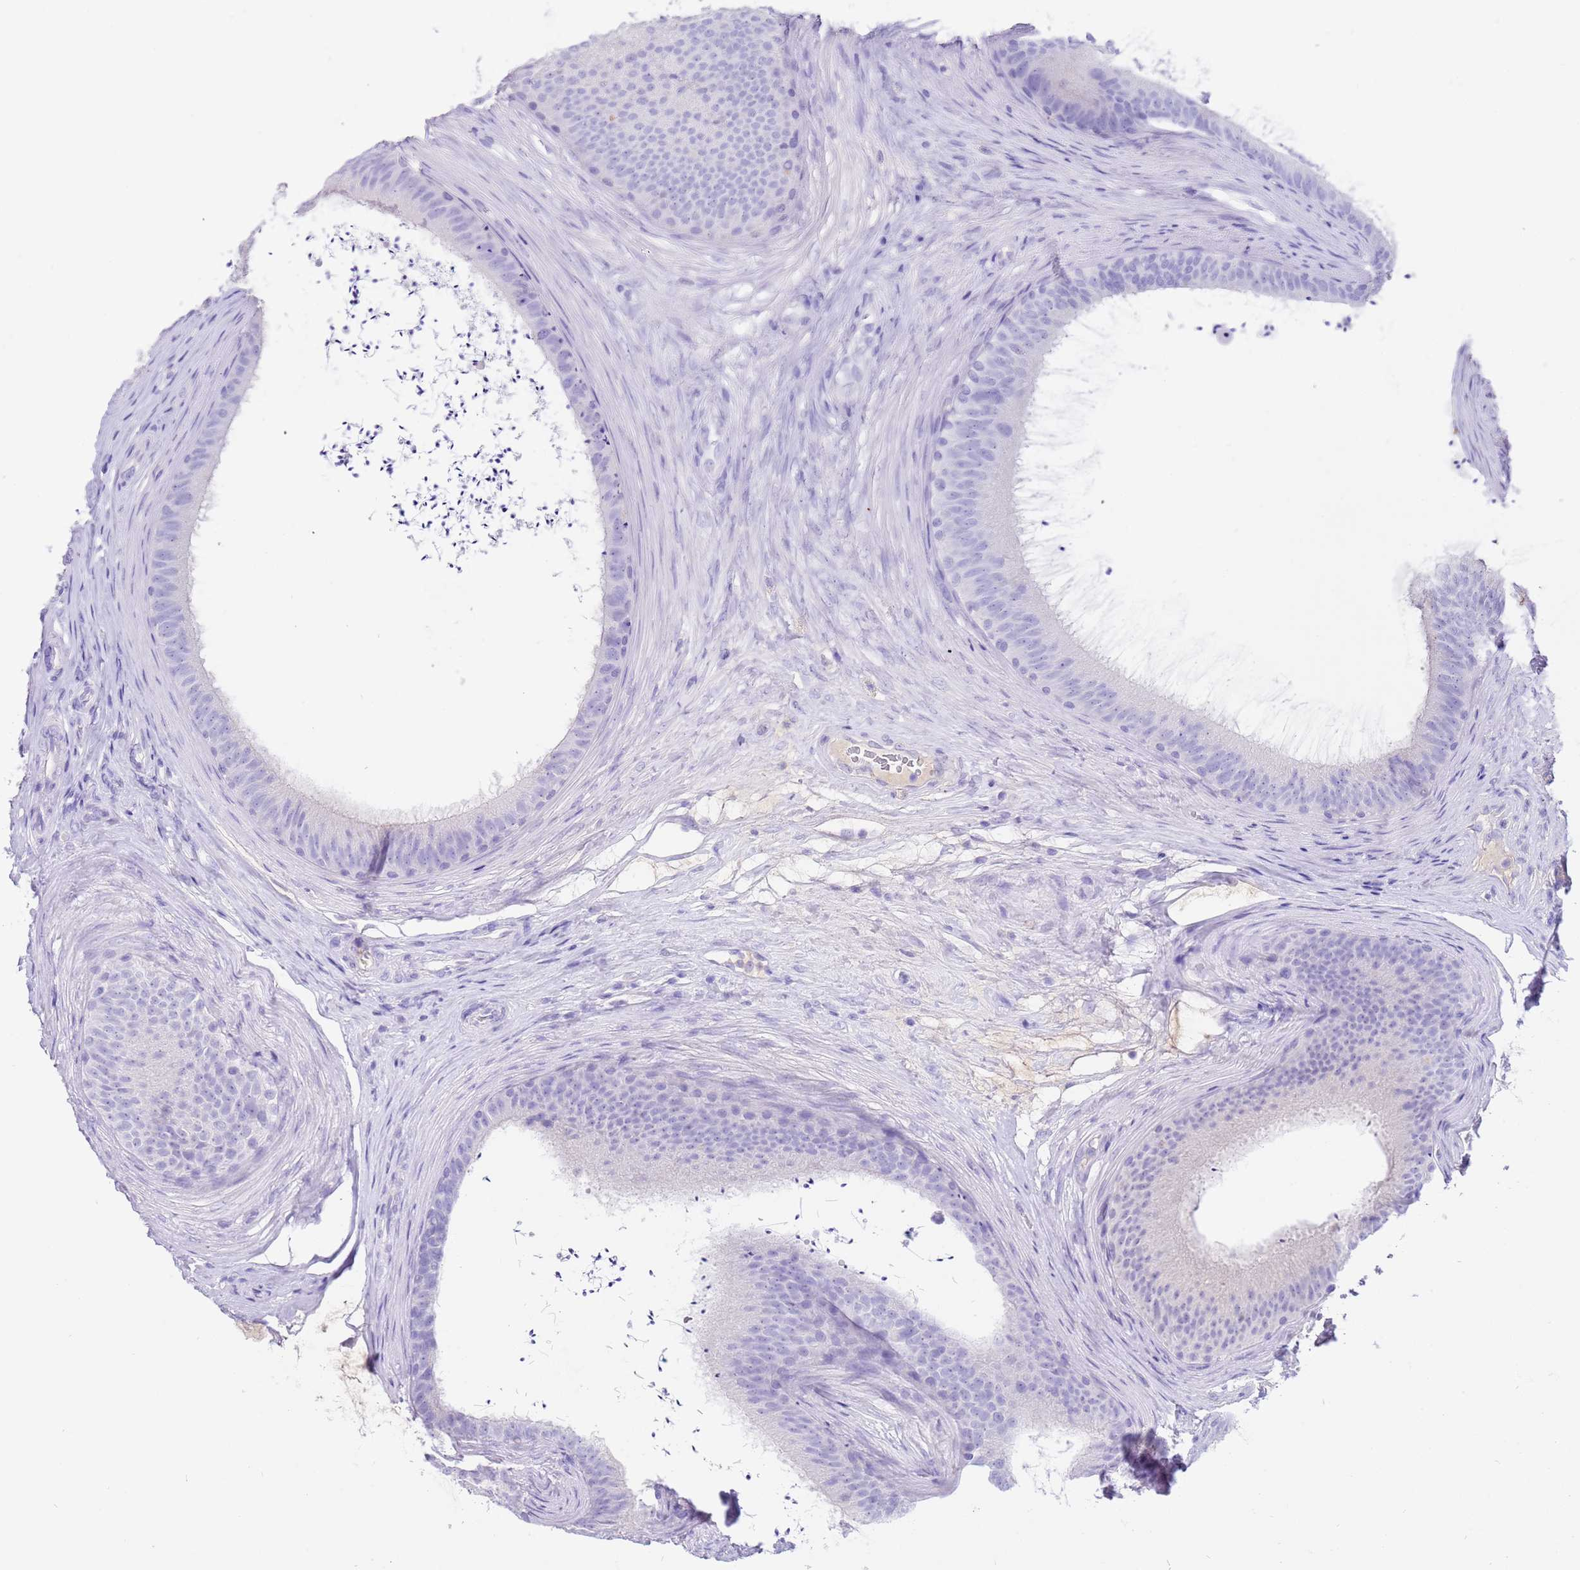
{"staining": {"intensity": "negative", "quantity": "none", "location": "none"}, "tissue": "epididymis", "cell_type": "Glandular cells", "image_type": "normal", "snomed": [{"axis": "morphology", "description": "Normal tissue, NOS"}, {"axis": "topography", "description": "Testis"}, {"axis": "topography", "description": "Epididymis"}], "caption": "Immunohistochemistry of unremarkable epididymis displays no expression in glandular cells. The staining is performed using DAB brown chromogen with nuclei counter-stained in using hematoxylin.", "gene": "CPB1", "patient": {"sex": "male", "age": 41}}